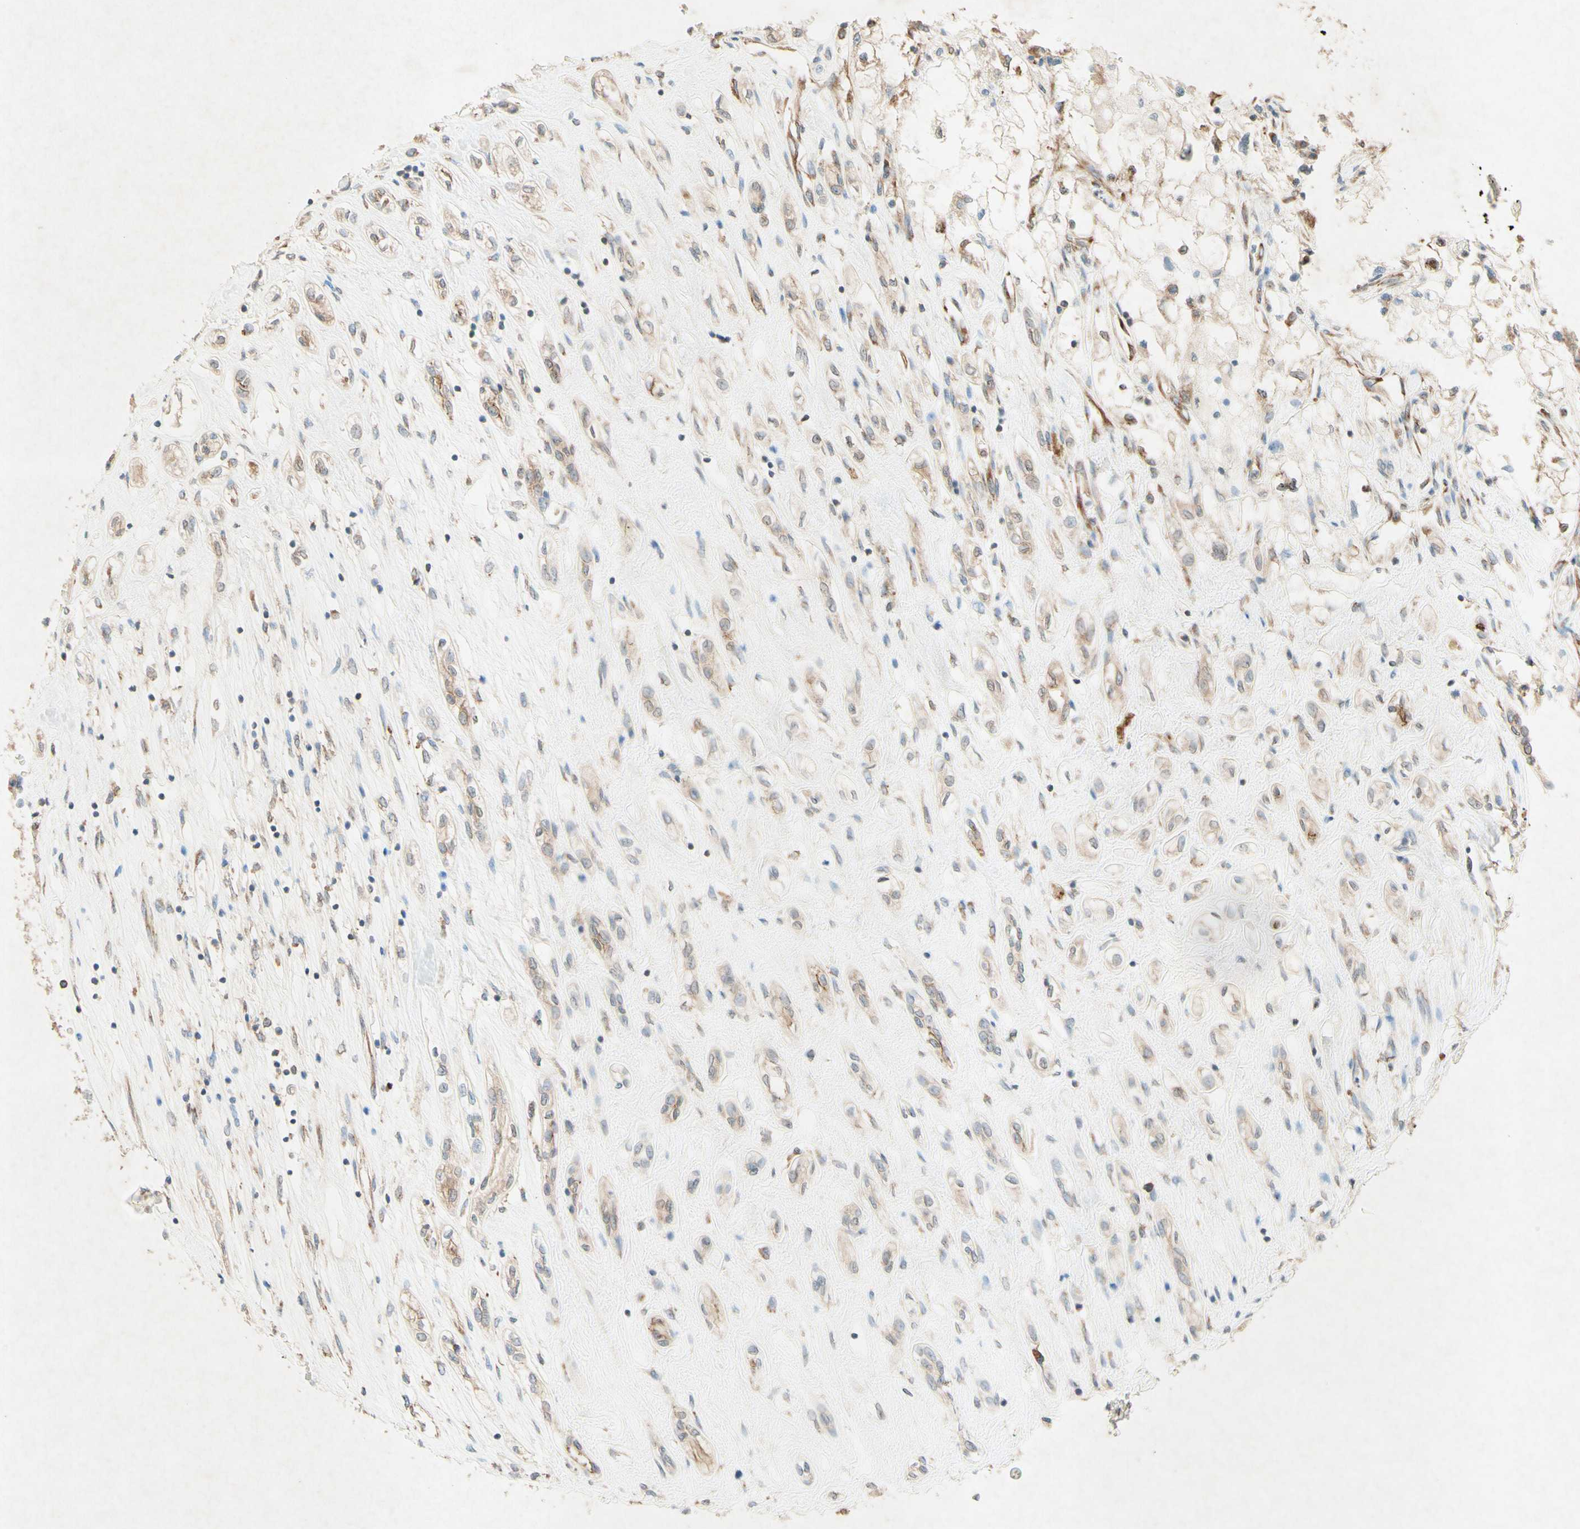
{"staining": {"intensity": "weak", "quantity": ">75%", "location": "cytoplasmic/membranous"}, "tissue": "renal cancer", "cell_type": "Tumor cells", "image_type": "cancer", "snomed": [{"axis": "morphology", "description": "Adenocarcinoma, NOS"}, {"axis": "topography", "description": "Kidney"}], "caption": "Tumor cells show low levels of weak cytoplasmic/membranous positivity in about >75% of cells in human renal cancer. (DAB IHC, brown staining for protein, blue staining for nuclei).", "gene": "PABPC1", "patient": {"sex": "female", "age": 70}}